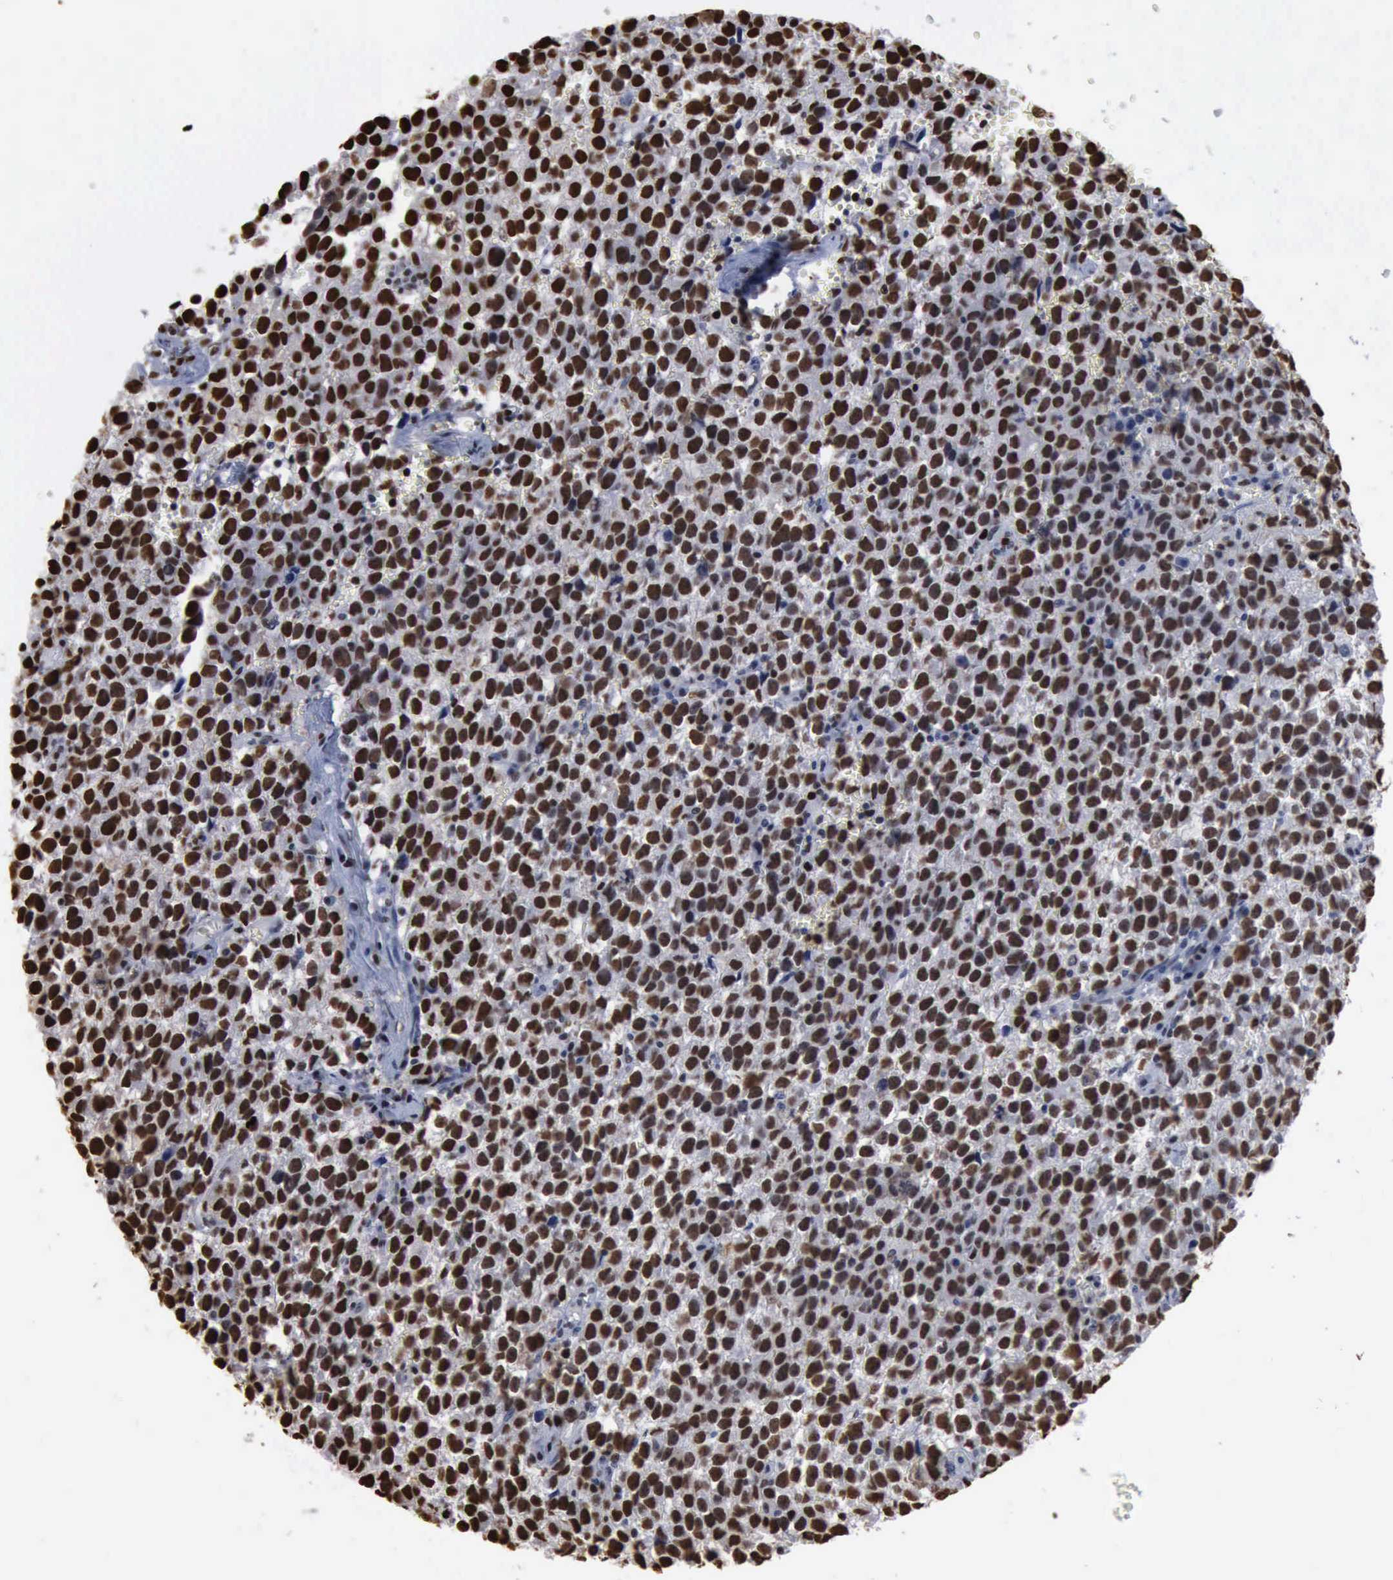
{"staining": {"intensity": "moderate", "quantity": ">75%", "location": "nuclear"}, "tissue": "testis cancer", "cell_type": "Tumor cells", "image_type": "cancer", "snomed": [{"axis": "morphology", "description": "Seminoma, NOS"}, {"axis": "topography", "description": "Testis"}], "caption": "Immunohistochemistry (IHC) of human testis cancer demonstrates medium levels of moderate nuclear expression in about >75% of tumor cells.", "gene": "PCNA", "patient": {"sex": "male", "age": 35}}